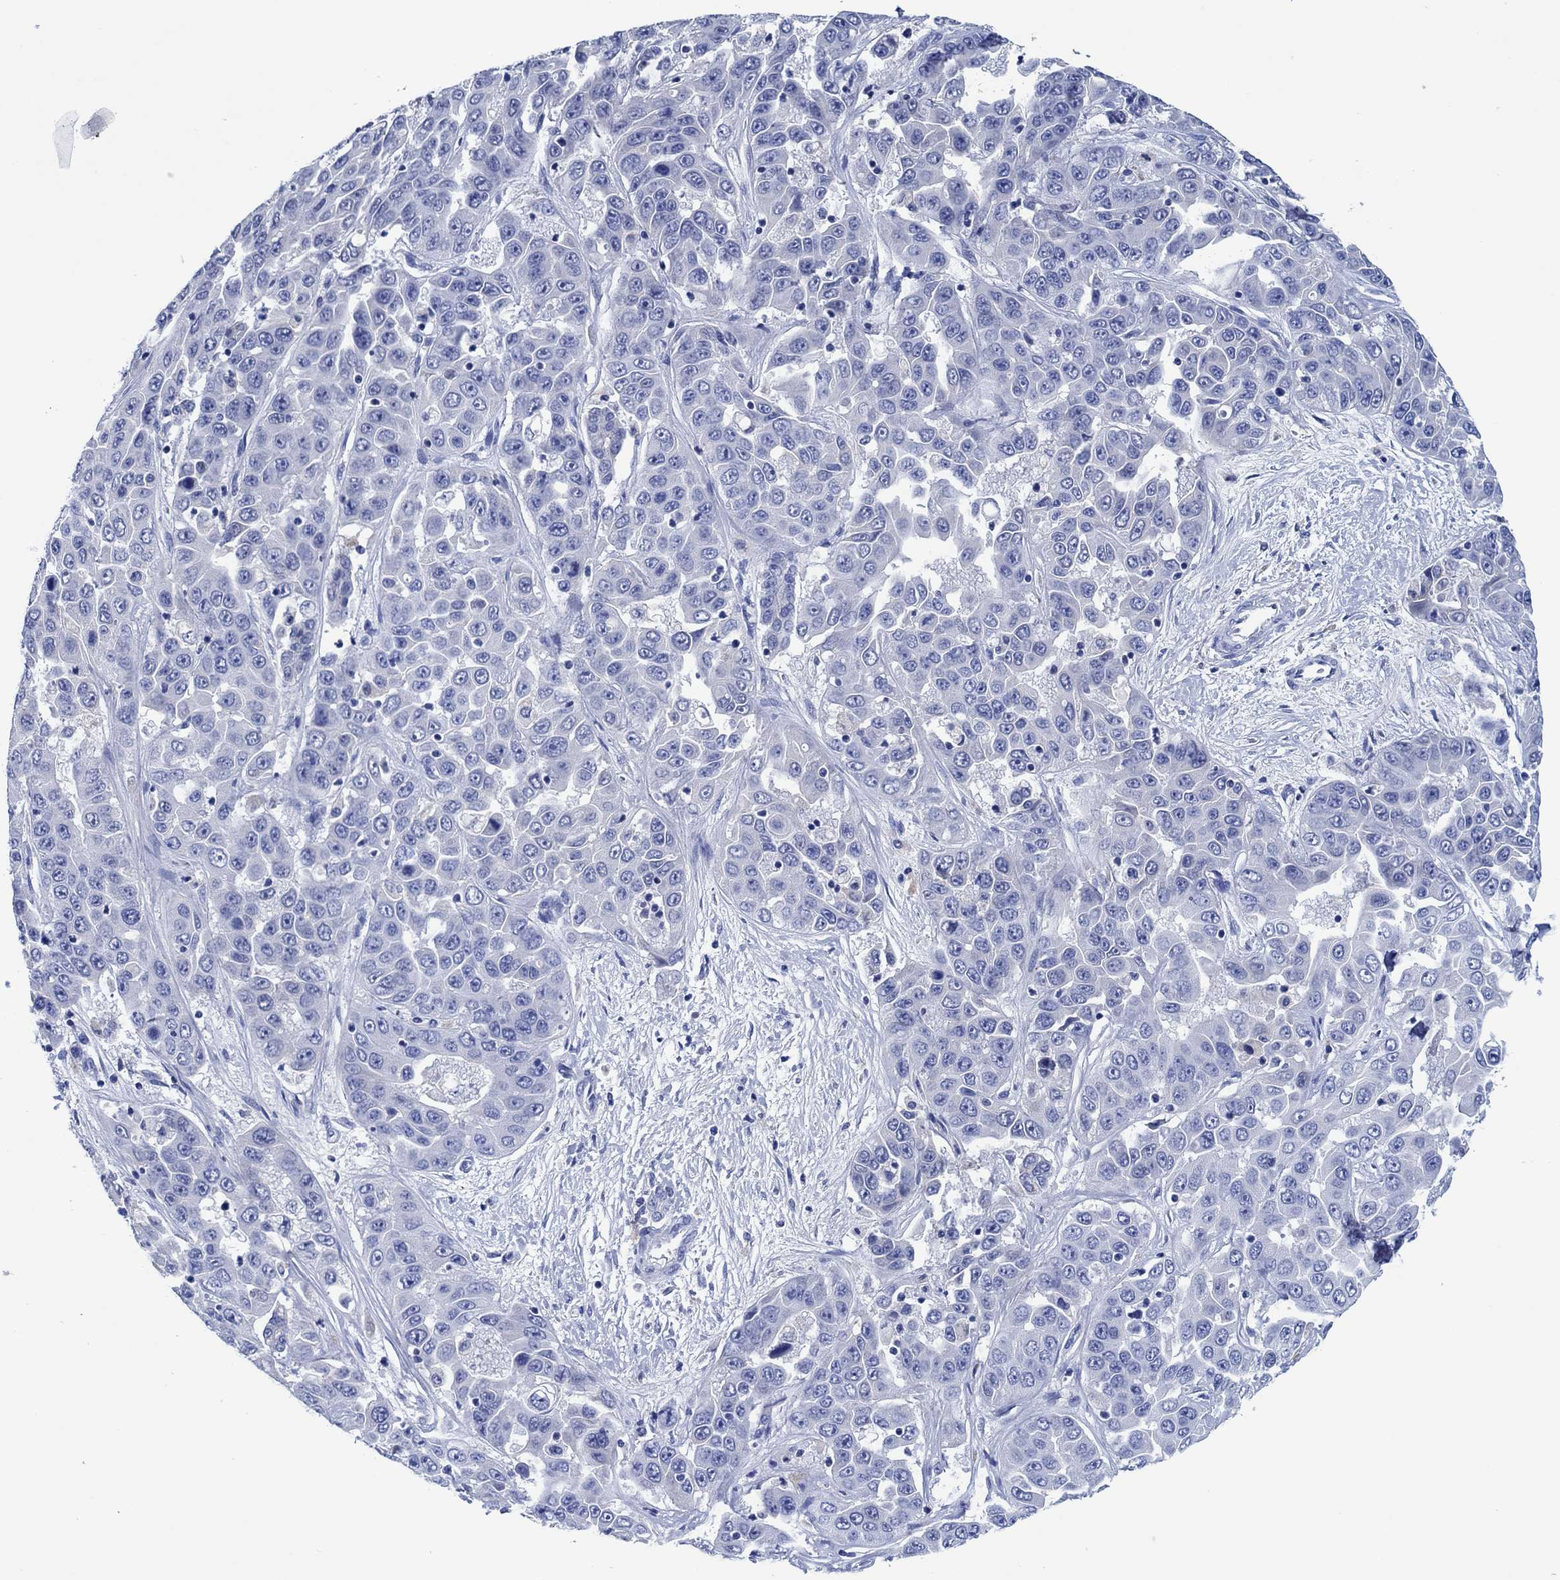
{"staining": {"intensity": "negative", "quantity": "none", "location": "none"}, "tissue": "liver cancer", "cell_type": "Tumor cells", "image_type": "cancer", "snomed": [{"axis": "morphology", "description": "Cholangiocarcinoma"}, {"axis": "topography", "description": "Liver"}], "caption": "Liver cancer (cholangiocarcinoma) stained for a protein using immunohistochemistry displays no staining tumor cells.", "gene": "CPNE6", "patient": {"sex": "female", "age": 52}}